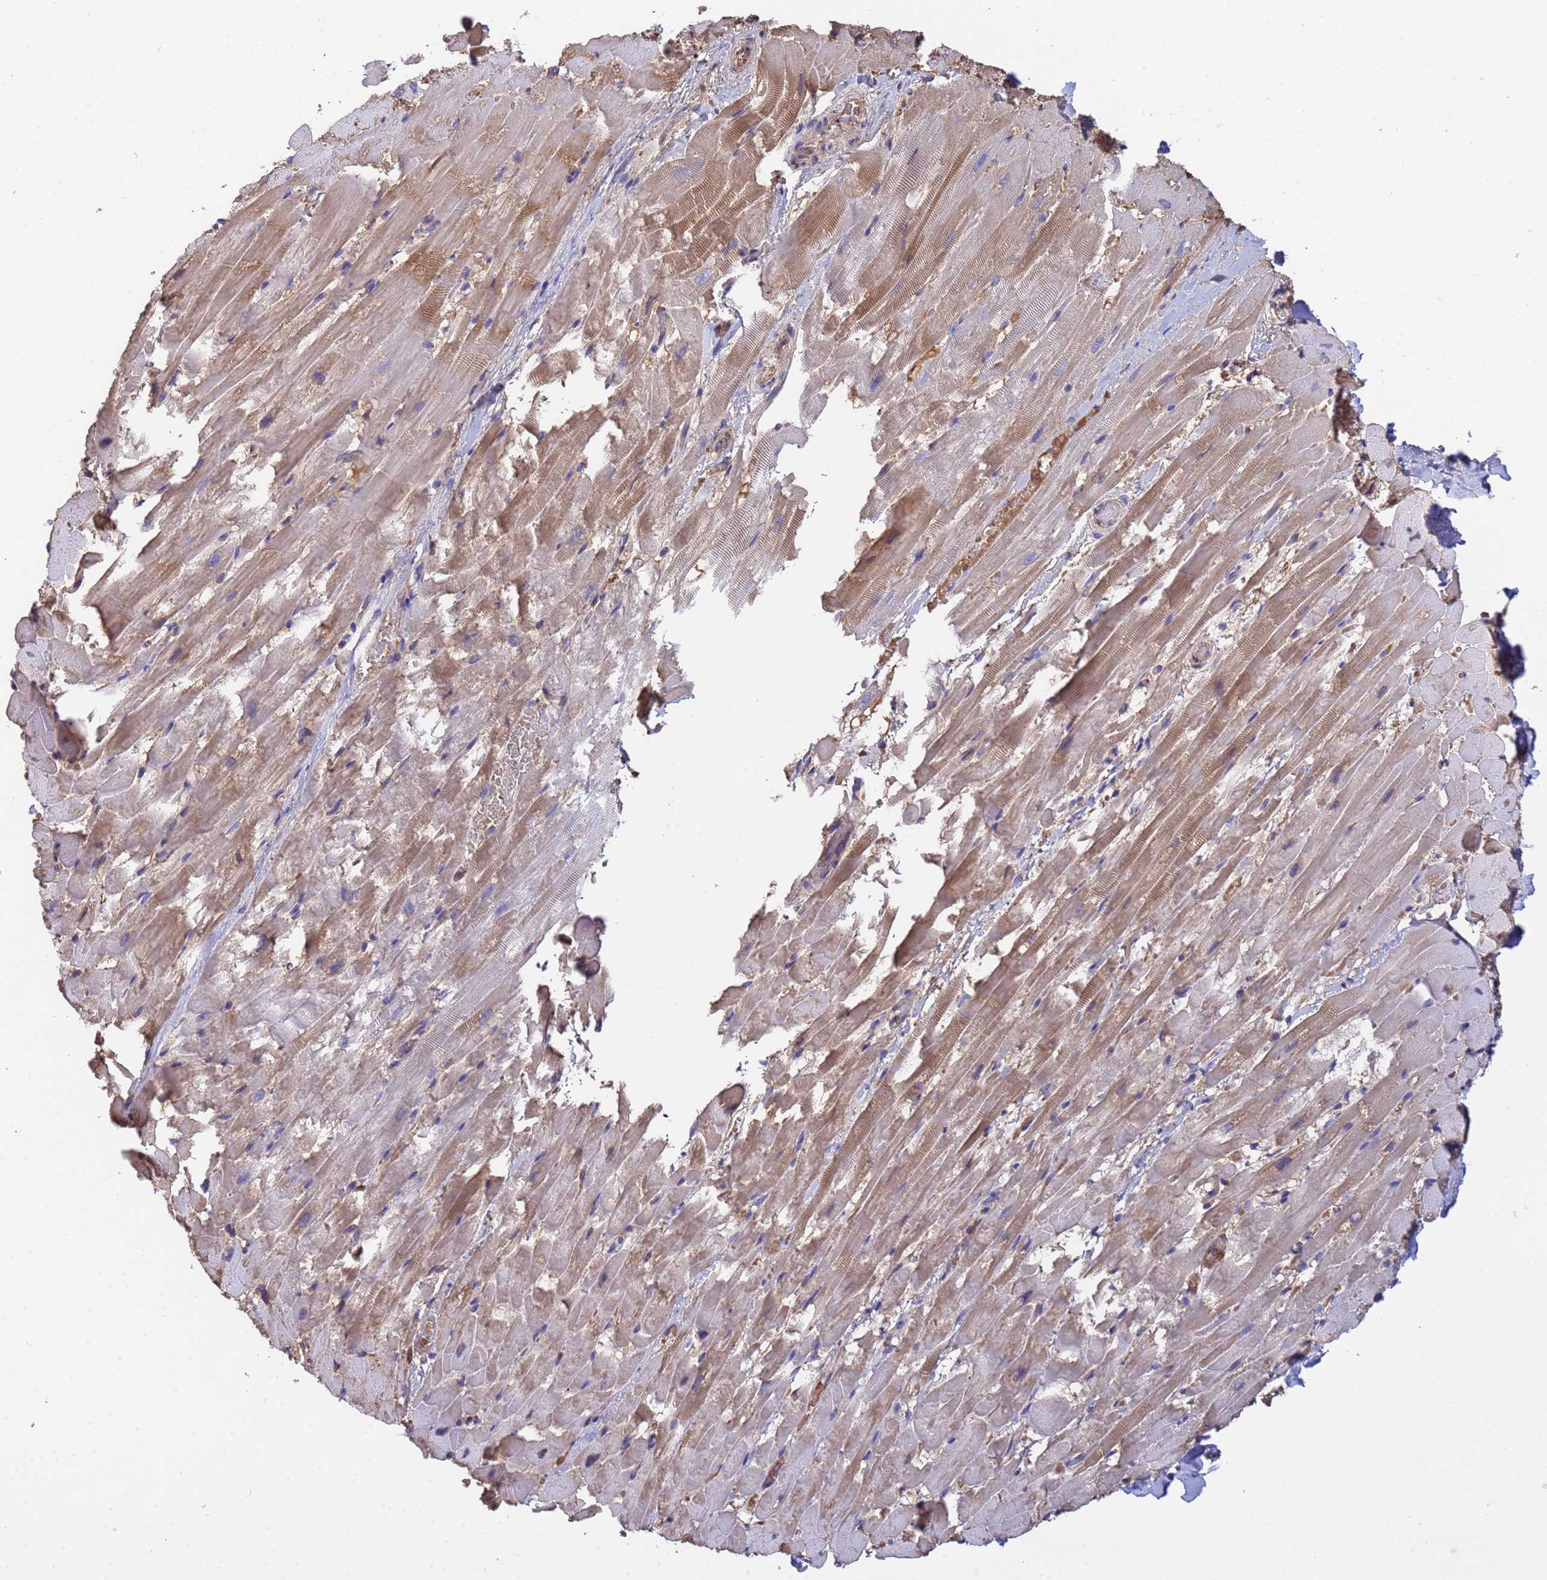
{"staining": {"intensity": "moderate", "quantity": ">75%", "location": "cytoplasmic/membranous,nuclear"}, "tissue": "heart muscle", "cell_type": "Cardiomyocytes", "image_type": "normal", "snomed": [{"axis": "morphology", "description": "Normal tissue, NOS"}, {"axis": "topography", "description": "Heart"}], "caption": "Cardiomyocytes exhibit moderate cytoplasmic/membranous,nuclear positivity in approximately >75% of cells in benign heart muscle. The staining was performed using DAB (3,3'-diaminobenzidine) to visualize the protein expression in brown, while the nuclei were stained in blue with hematoxylin (Magnification: 20x).", "gene": "GLUD1", "patient": {"sex": "male", "age": 37}}